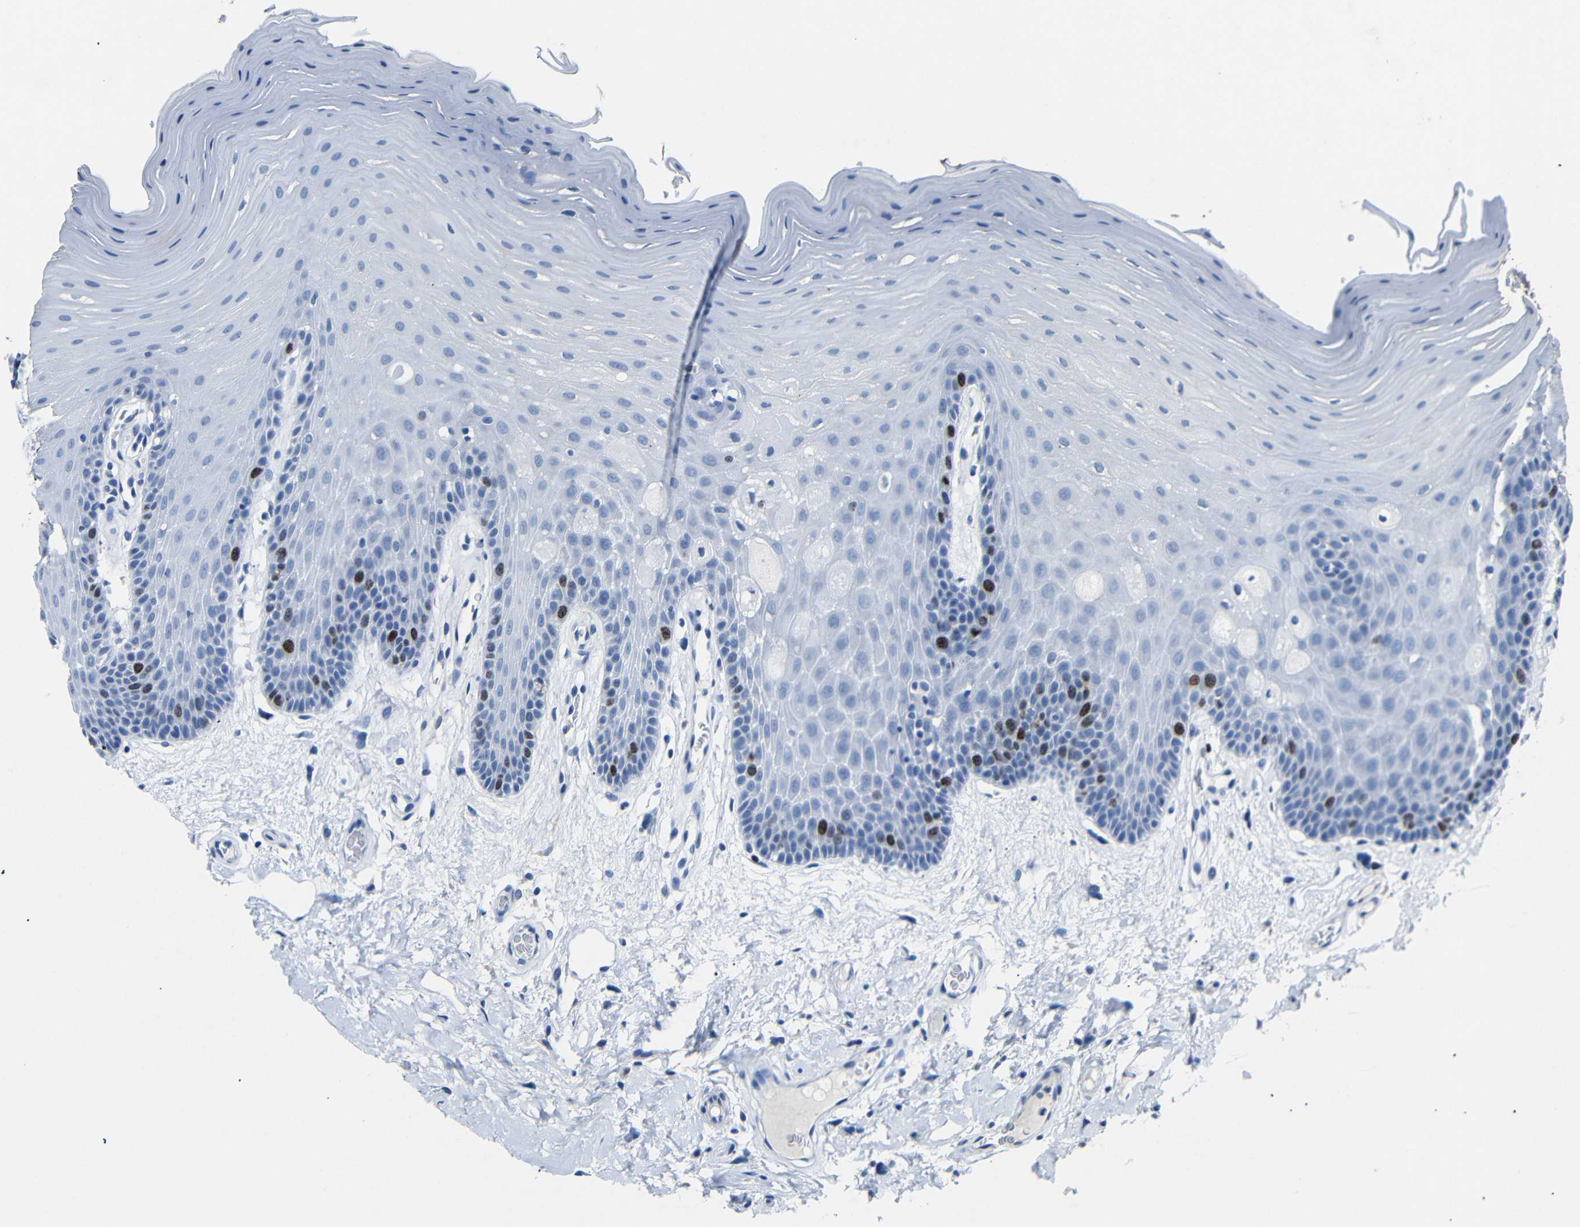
{"staining": {"intensity": "strong", "quantity": "<25%", "location": "nuclear"}, "tissue": "oral mucosa", "cell_type": "Squamous epithelial cells", "image_type": "normal", "snomed": [{"axis": "morphology", "description": "Normal tissue, NOS"}, {"axis": "morphology", "description": "Squamous cell carcinoma, NOS"}, {"axis": "topography", "description": "Skeletal muscle"}, {"axis": "topography", "description": "Adipose tissue"}, {"axis": "topography", "description": "Vascular tissue"}, {"axis": "topography", "description": "Oral tissue"}, {"axis": "topography", "description": "Peripheral nerve tissue"}, {"axis": "topography", "description": "Head-Neck"}], "caption": "High-magnification brightfield microscopy of benign oral mucosa stained with DAB (3,3'-diaminobenzidine) (brown) and counterstained with hematoxylin (blue). squamous epithelial cells exhibit strong nuclear positivity is present in approximately<25% of cells. The protein of interest is shown in brown color, while the nuclei are stained blue.", "gene": "INCENP", "patient": {"sex": "male", "age": 71}}